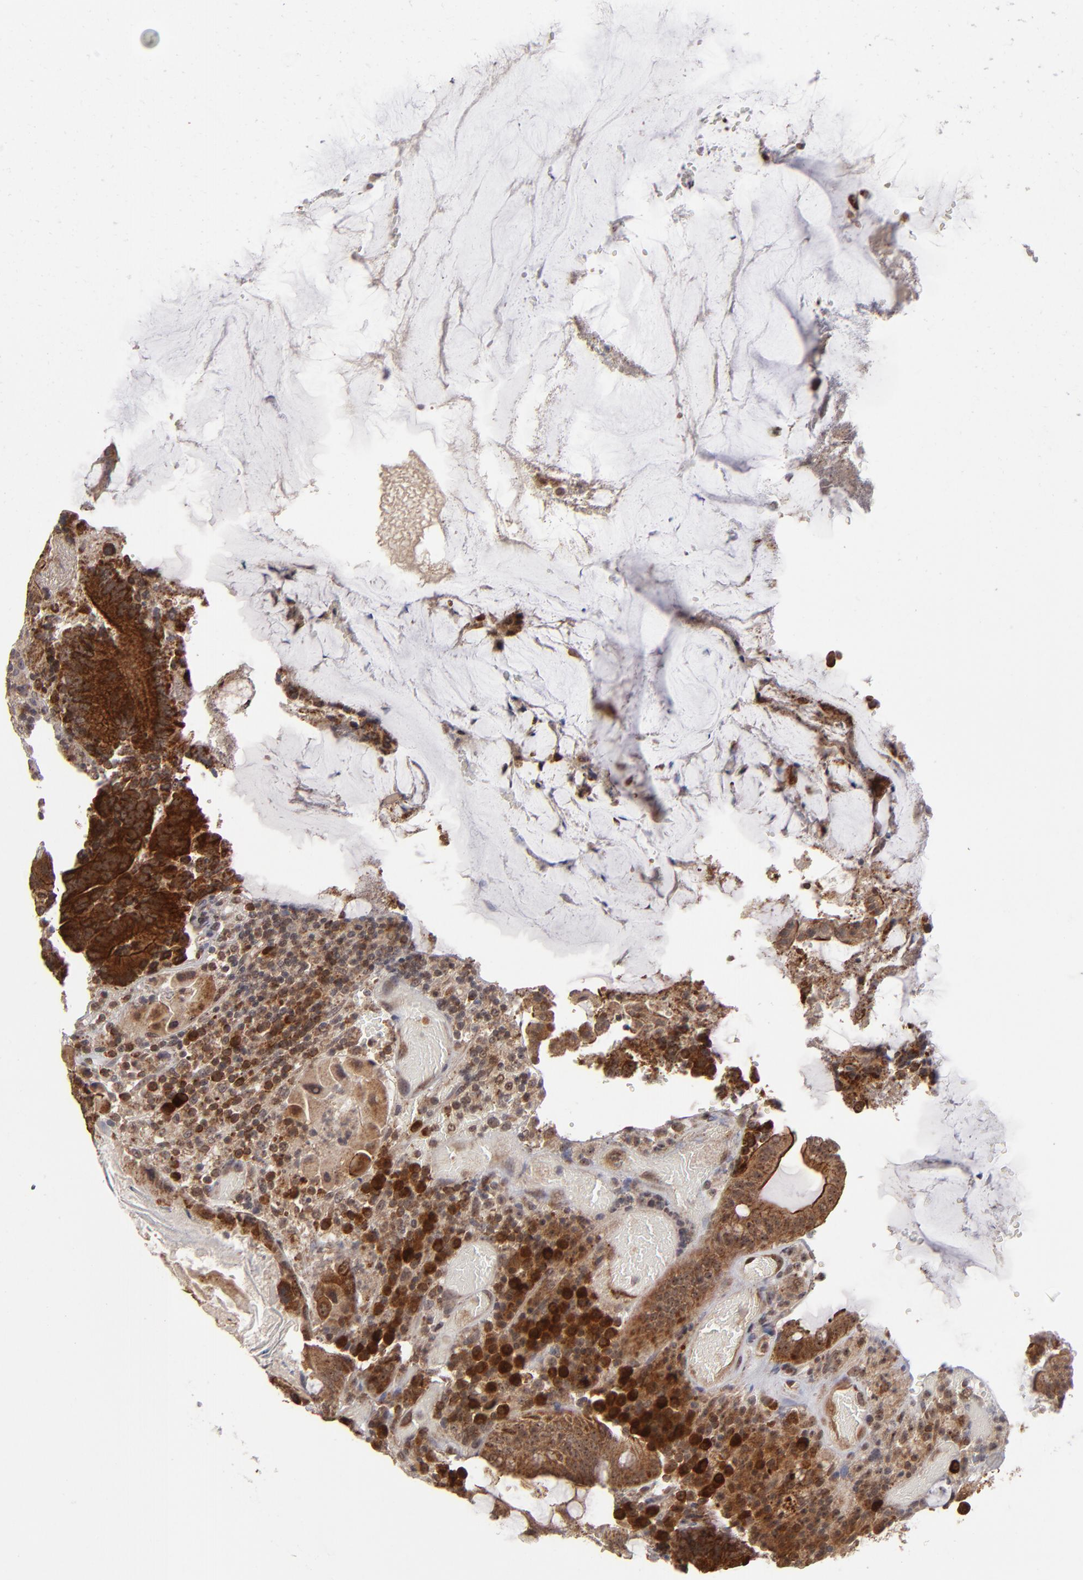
{"staining": {"intensity": "strong", "quantity": ">75%", "location": "cytoplasmic/membranous"}, "tissue": "colorectal cancer", "cell_type": "Tumor cells", "image_type": "cancer", "snomed": [{"axis": "morphology", "description": "Normal tissue, NOS"}, {"axis": "morphology", "description": "Adenocarcinoma, NOS"}, {"axis": "topography", "description": "Colon"}], "caption": "The immunohistochemical stain labels strong cytoplasmic/membranous expression in tumor cells of colorectal adenocarcinoma tissue.", "gene": "GLCCI1", "patient": {"sex": "female", "age": 78}}